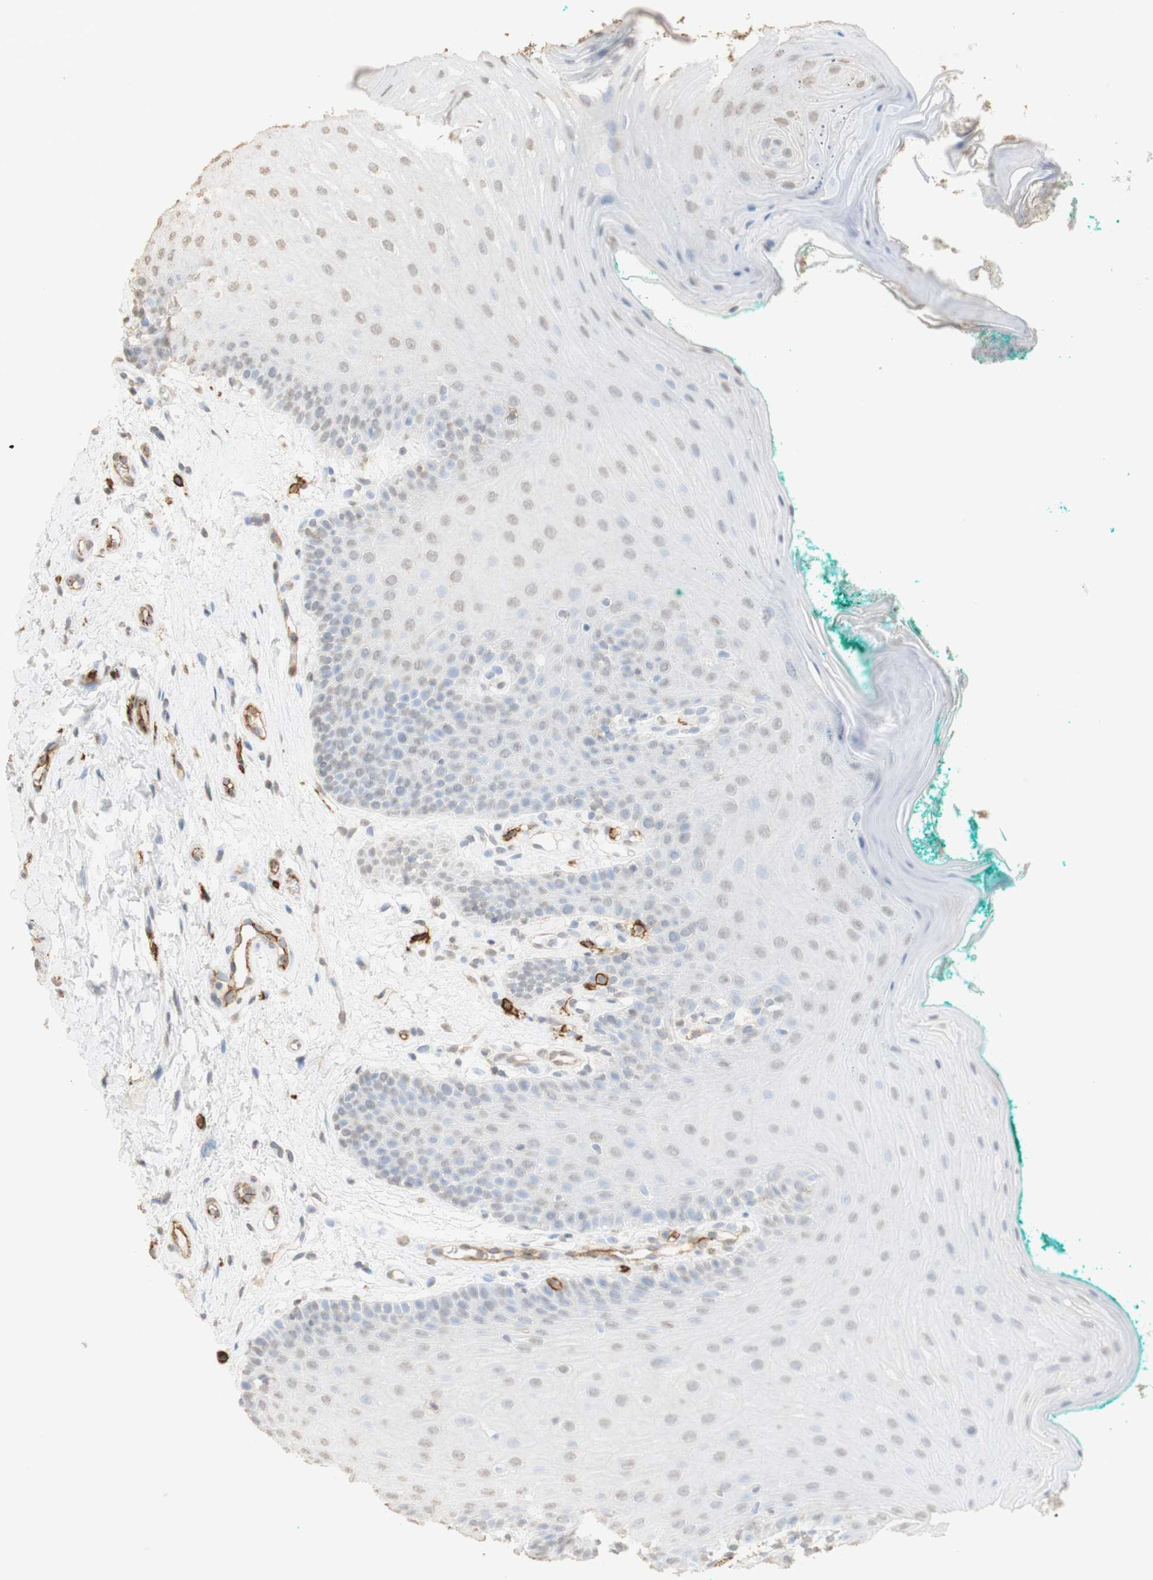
{"staining": {"intensity": "weak", "quantity": "25%-75%", "location": "cytoplasmic/membranous,nuclear"}, "tissue": "oral mucosa", "cell_type": "Squamous epithelial cells", "image_type": "normal", "snomed": [{"axis": "morphology", "description": "Normal tissue, NOS"}, {"axis": "topography", "description": "Skeletal muscle"}, {"axis": "topography", "description": "Oral tissue"}], "caption": "Benign oral mucosa reveals weak cytoplasmic/membranous,nuclear expression in about 25%-75% of squamous epithelial cells, visualized by immunohistochemistry.", "gene": "L1CAM", "patient": {"sex": "male", "age": 58}}